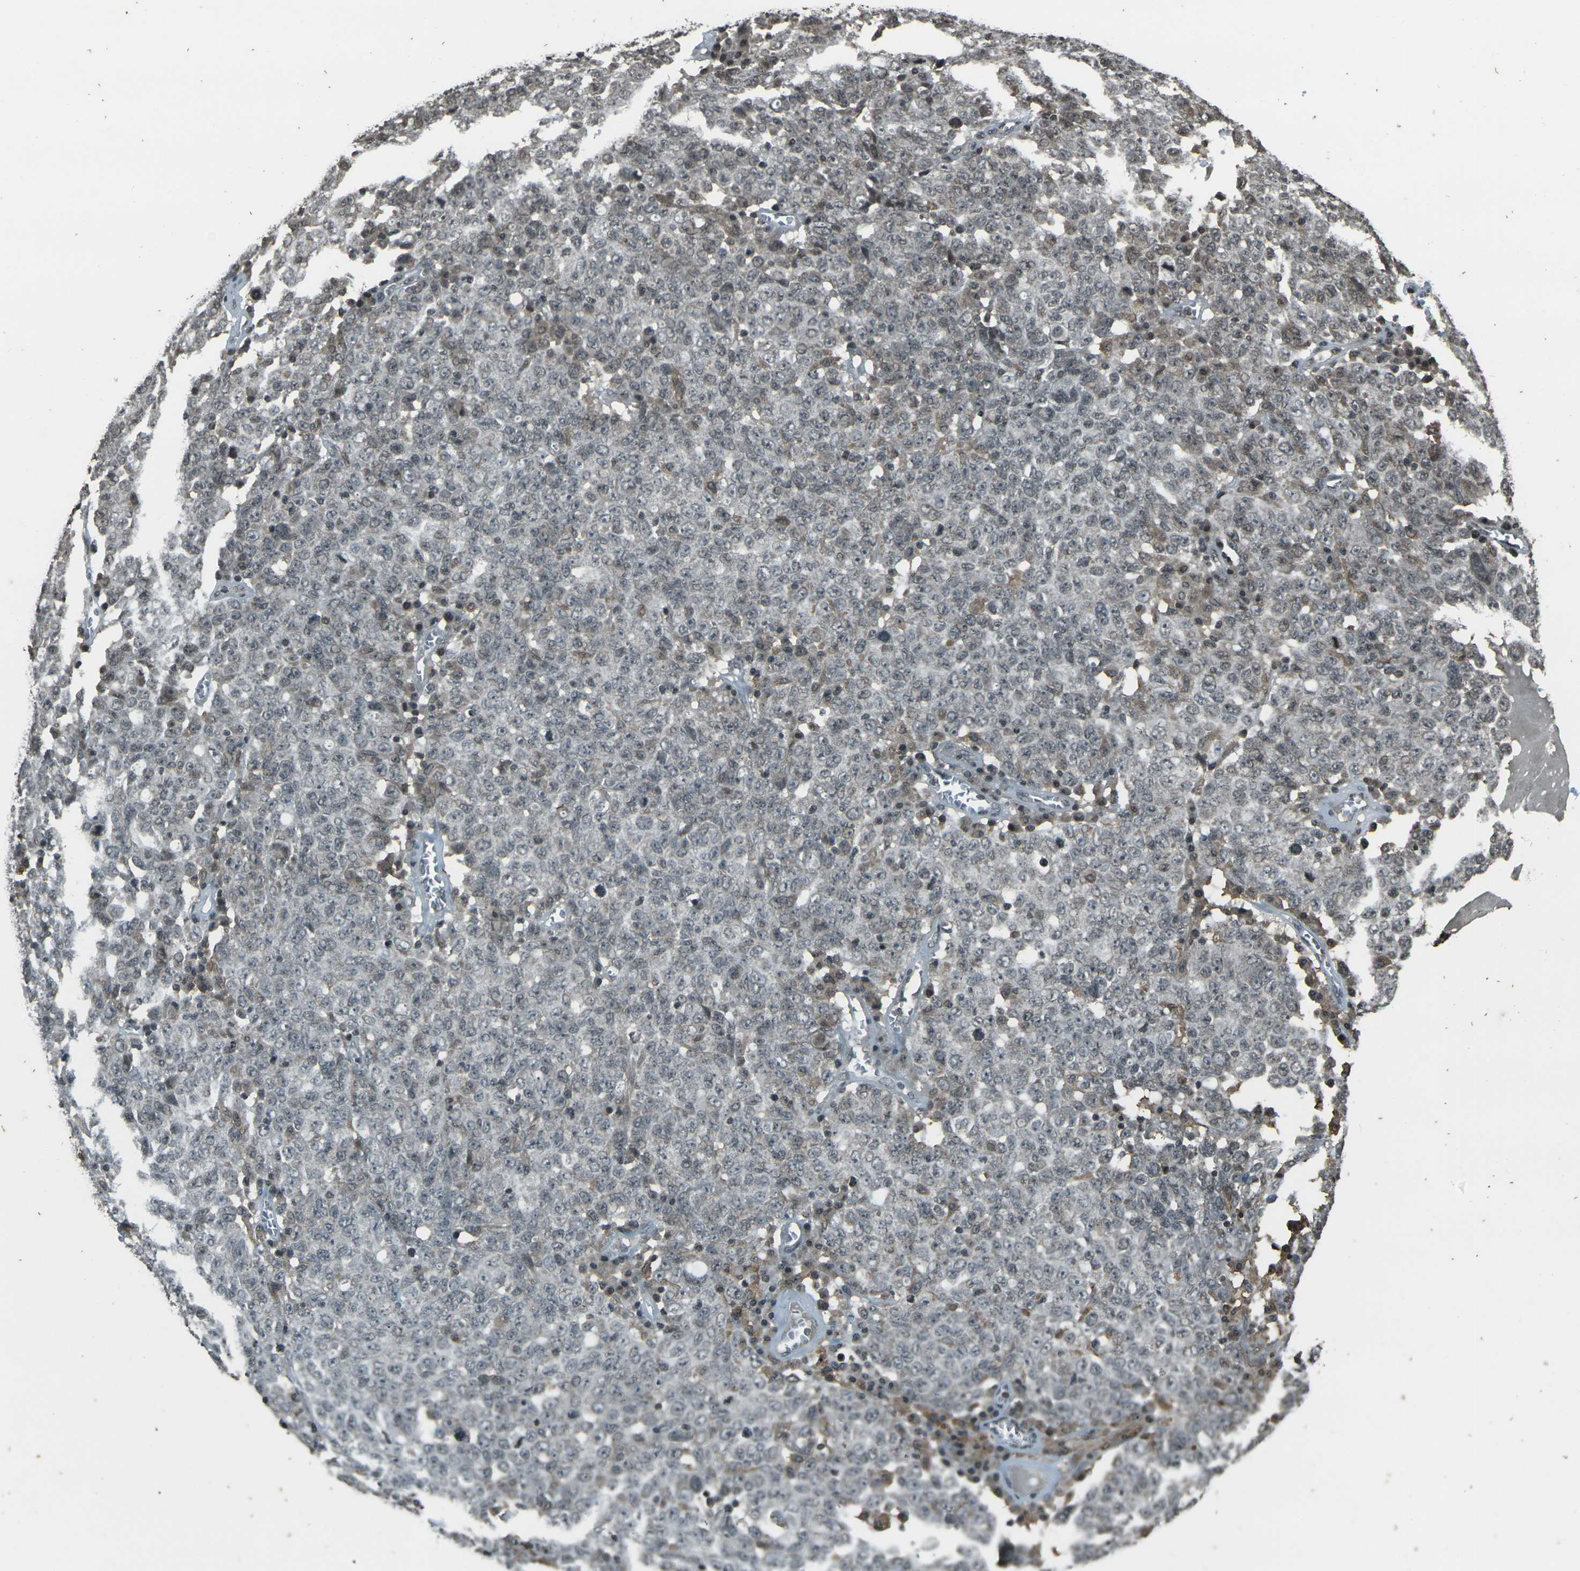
{"staining": {"intensity": "negative", "quantity": "none", "location": "none"}, "tissue": "ovarian cancer", "cell_type": "Tumor cells", "image_type": "cancer", "snomed": [{"axis": "morphology", "description": "Carcinoma, endometroid"}, {"axis": "topography", "description": "Ovary"}], "caption": "Ovarian endometroid carcinoma stained for a protein using immunohistochemistry shows no expression tumor cells.", "gene": "PRPF8", "patient": {"sex": "female", "age": 62}}